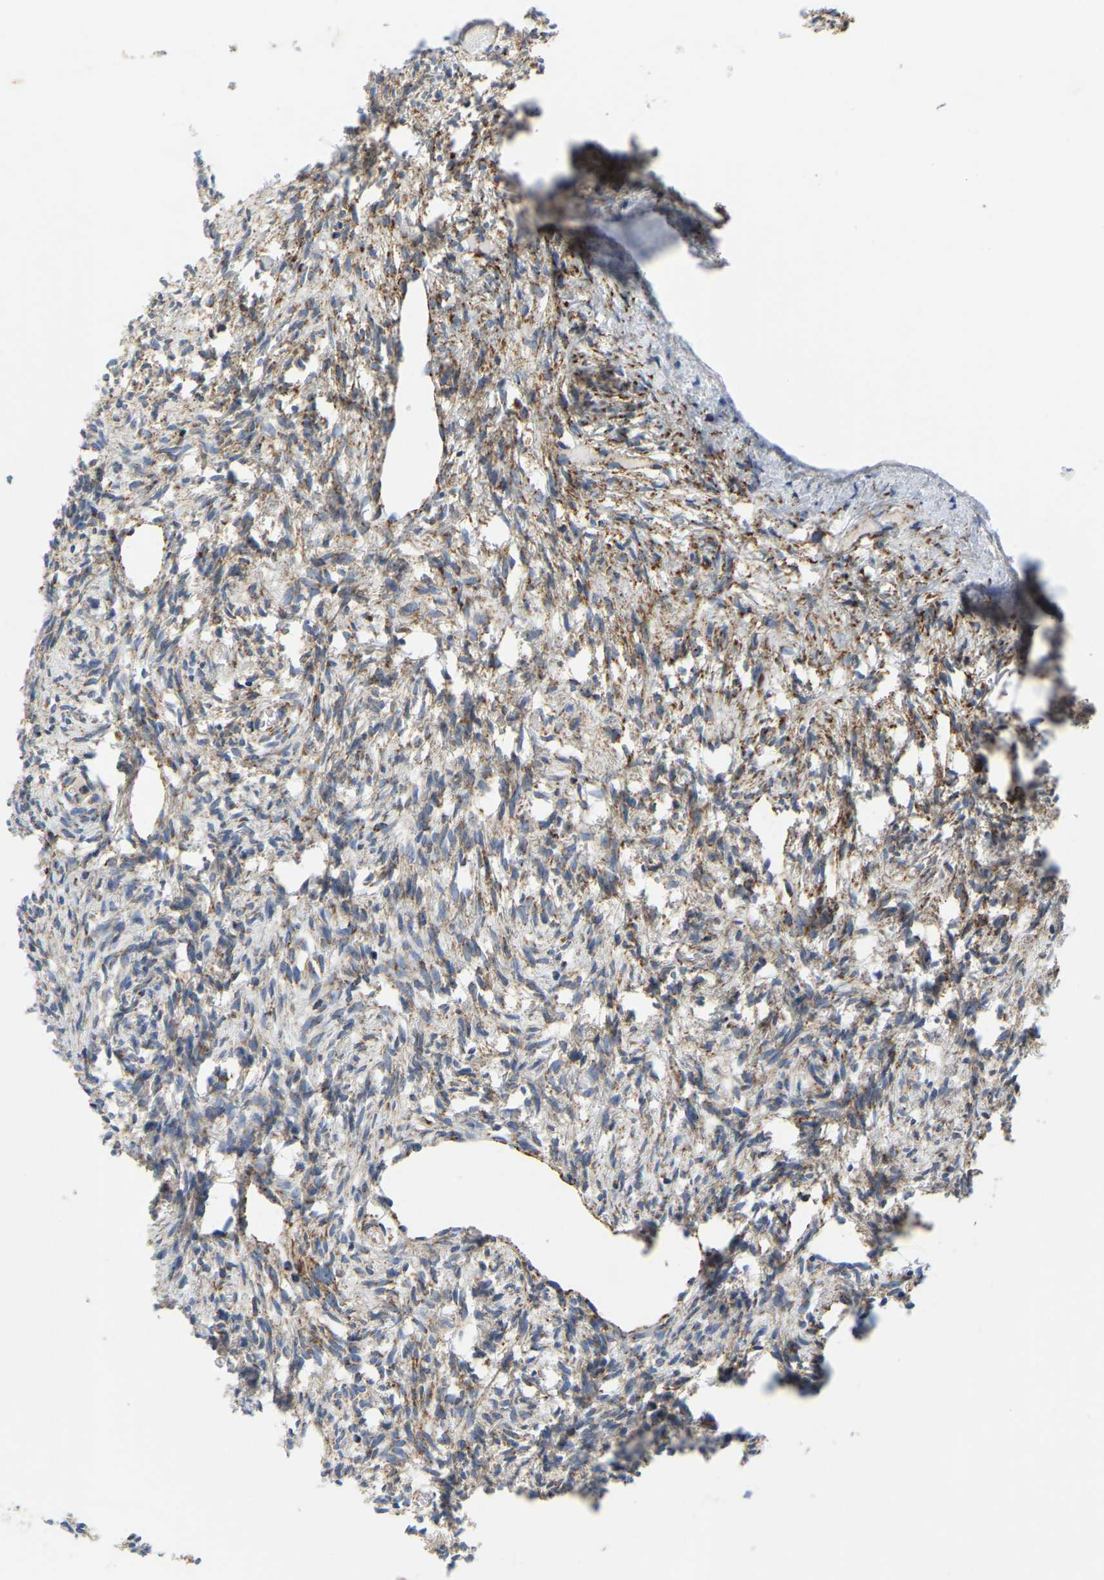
{"staining": {"intensity": "moderate", "quantity": ">75%", "location": "cytoplasmic/membranous"}, "tissue": "ovary", "cell_type": "Follicle cells", "image_type": "normal", "snomed": [{"axis": "morphology", "description": "Normal tissue, NOS"}, {"axis": "topography", "description": "Ovary"}], "caption": "A histopathology image of ovary stained for a protein demonstrates moderate cytoplasmic/membranous brown staining in follicle cells. Nuclei are stained in blue.", "gene": "SFXN1", "patient": {"sex": "female", "age": 33}}